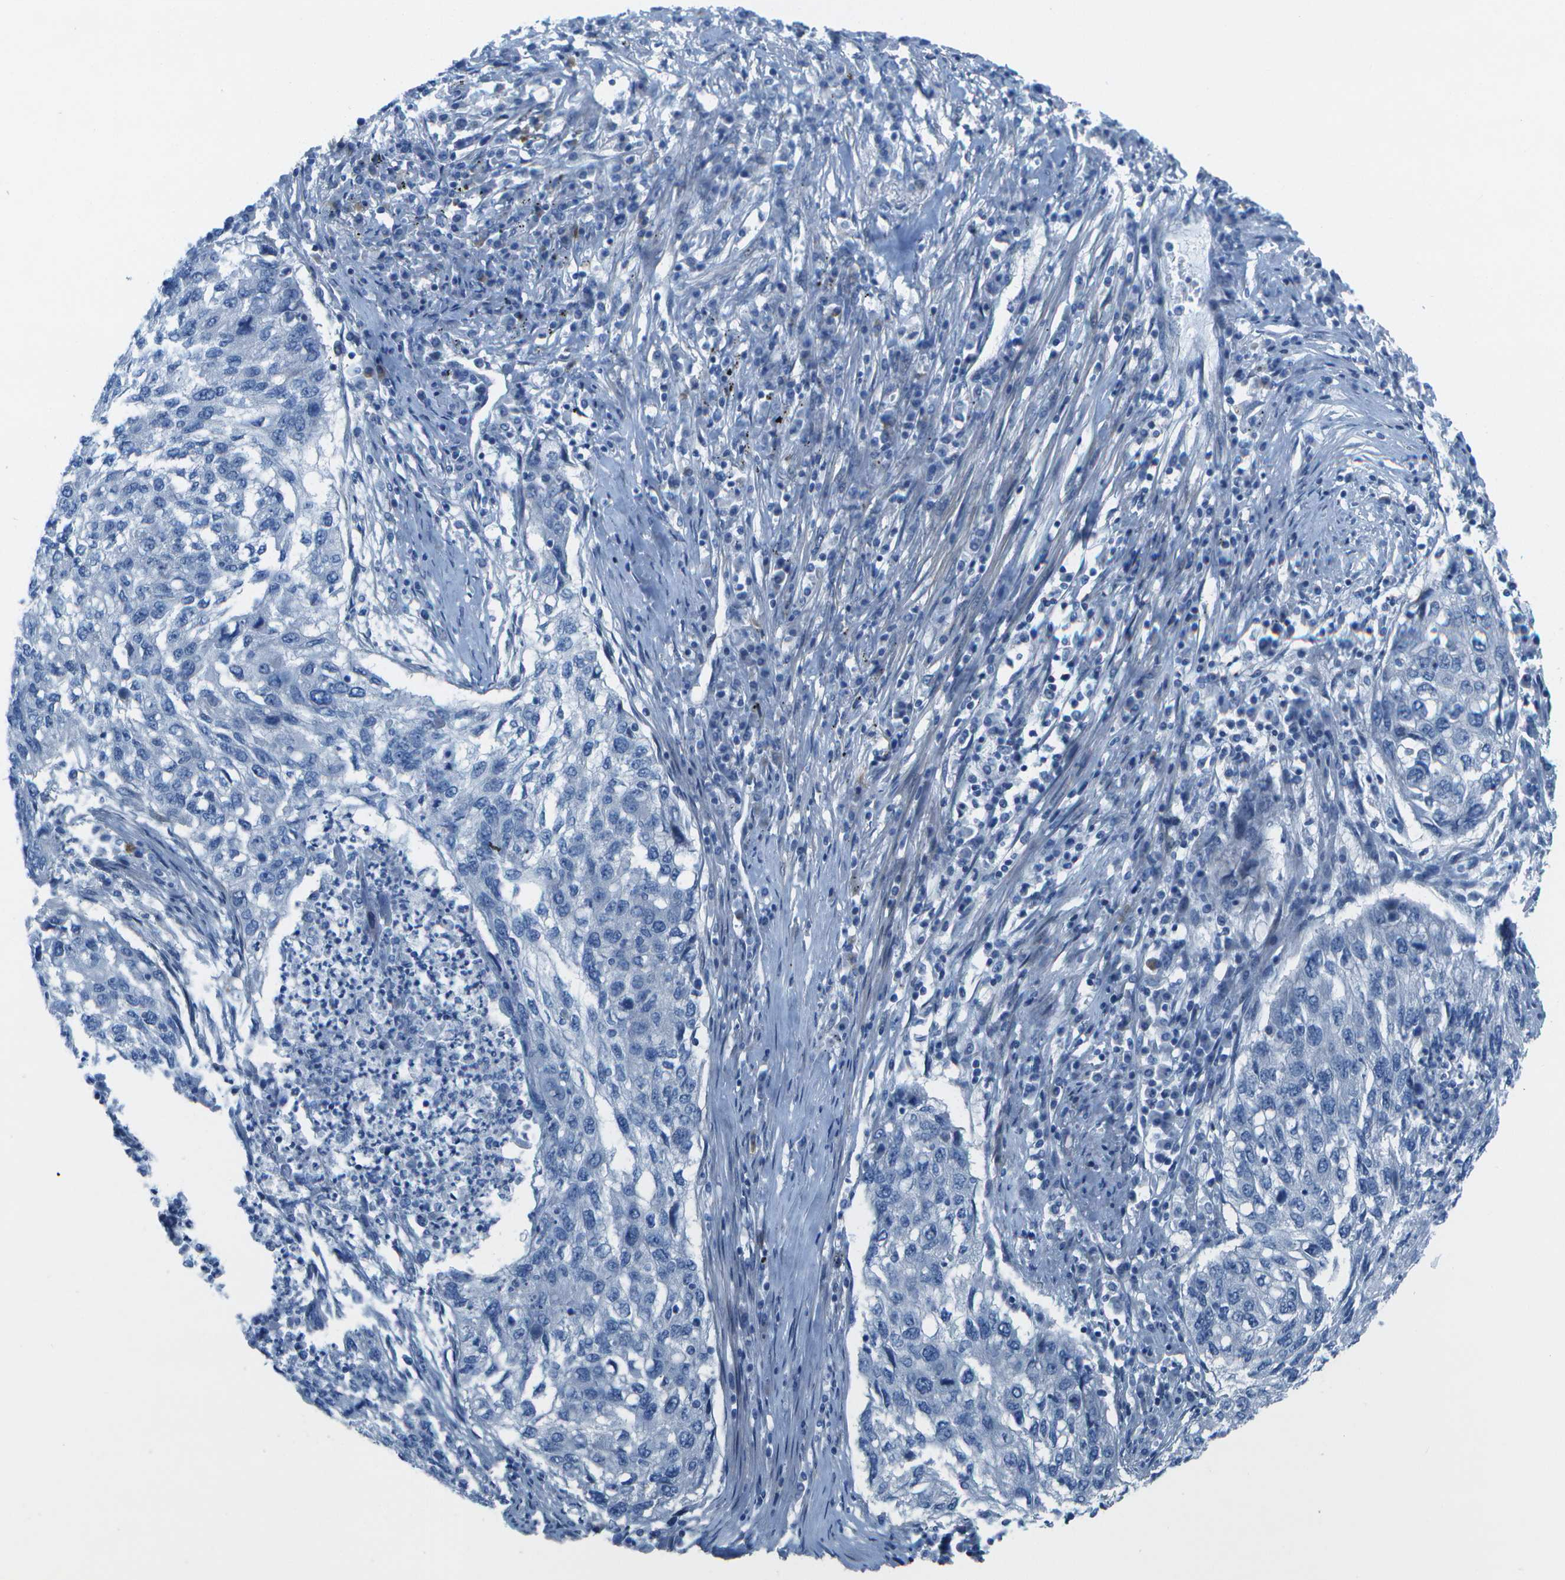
{"staining": {"intensity": "negative", "quantity": "none", "location": "none"}, "tissue": "lung cancer", "cell_type": "Tumor cells", "image_type": "cancer", "snomed": [{"axis": "morphology", "description": "Squamous cell carcinoma, NOS"}, {"axis": "topography", "description": "Lung"}], "caption": "IHC micrograph of lung cancer stained for a protein (brown), which displays no positivity in tumor cells.", "gene": "SORBS3", "patient": {"sex": "female", "age": 63}}